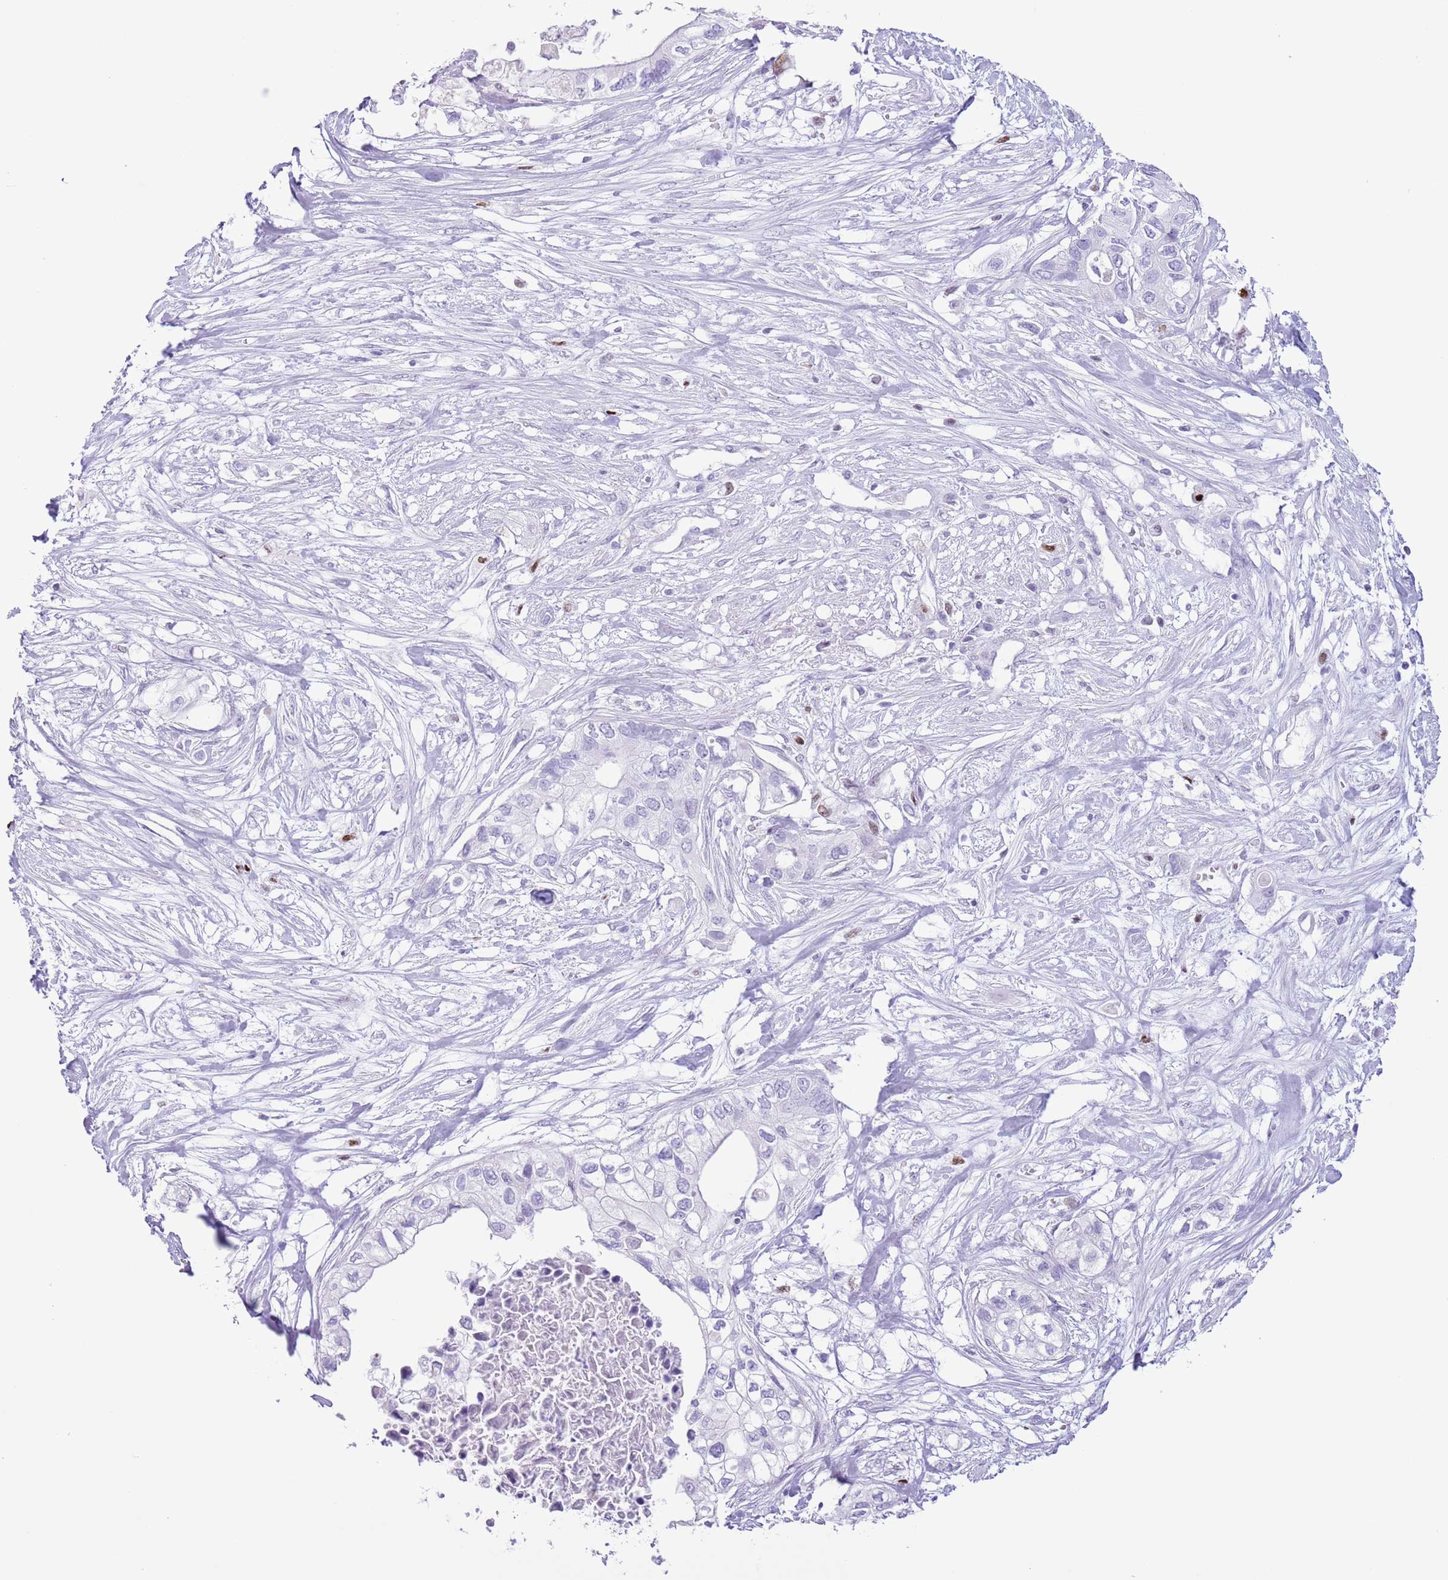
{"staining": {"intensity": "negative", "quantity": "none", "location": "none"}, "tissue": "pancreatic cancer", "cell_type": "Tumor cells", "image_type": "cancer", "snomed": [{"axis": "morphology", "description": "Adenocarcinoma, NOS"}, {"axis": "topography", "description": "Pancreas"}], "caption": "Pancreatic adenocarcinoma was stained to show a protein in brown. There is no significant positivity in tumor cells.", "gene": "SLC7A14", "patient": {"sex": "female", "age": 63}}